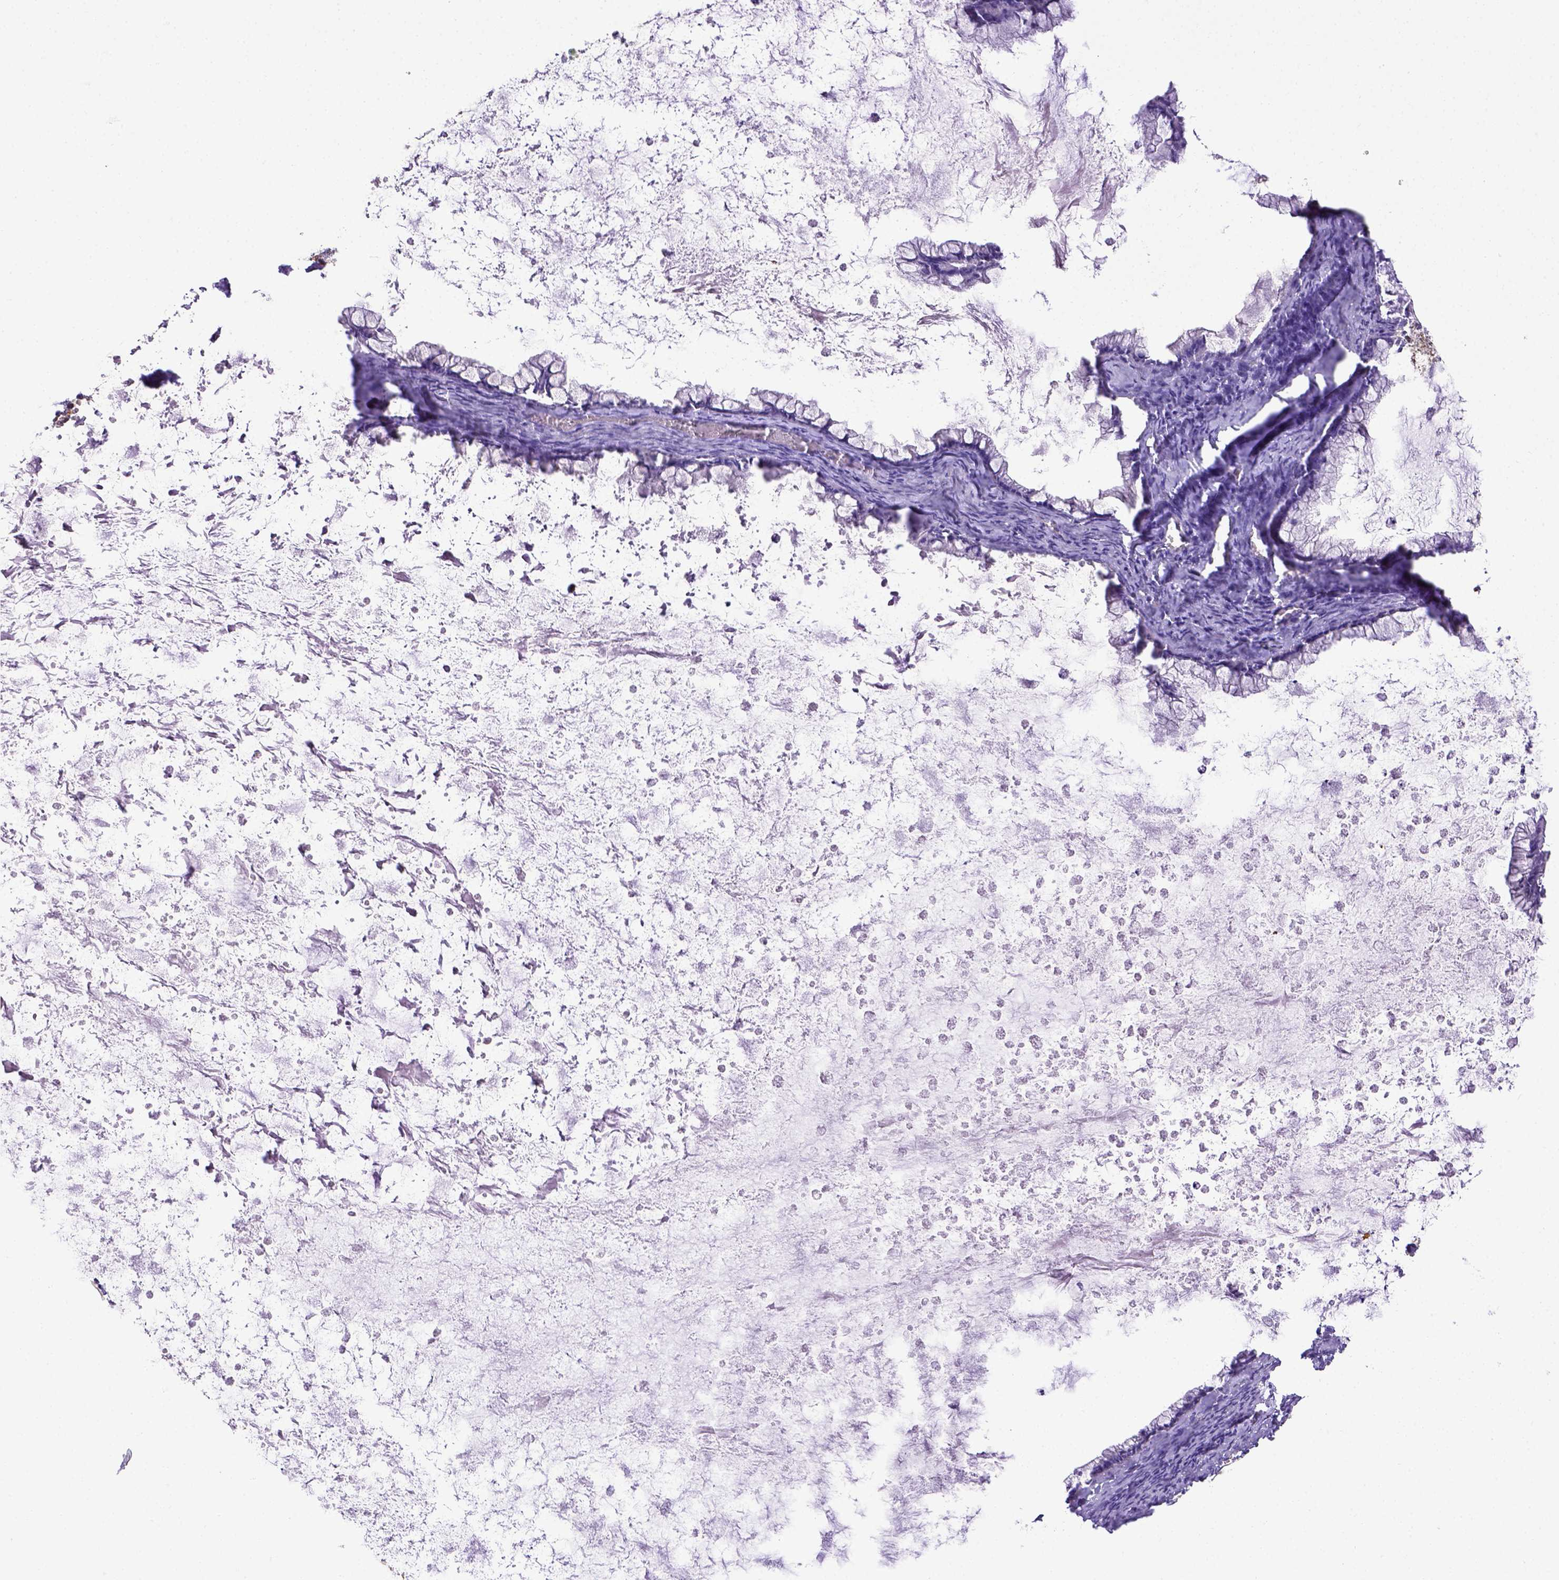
{"staining": {"intensity": "negative", "quantity": "none", "location": "none"}, "tissue": "ovarian cancer", "cell_type": "Tumor cells", "image_type": "cancer", "snomed": [{"axis": "morphology", "description": "Cystadenocarcinoma, mucinous, NOS"}, {"axis": "topography", "description": "Ovary"}], "caption": "IHC of human ovarian cancer (mucinous cystadenocarcinoma) shows no staining in tumor cells.", "gene": "CD40", "patient": {"sex": "female", "age": 67}}